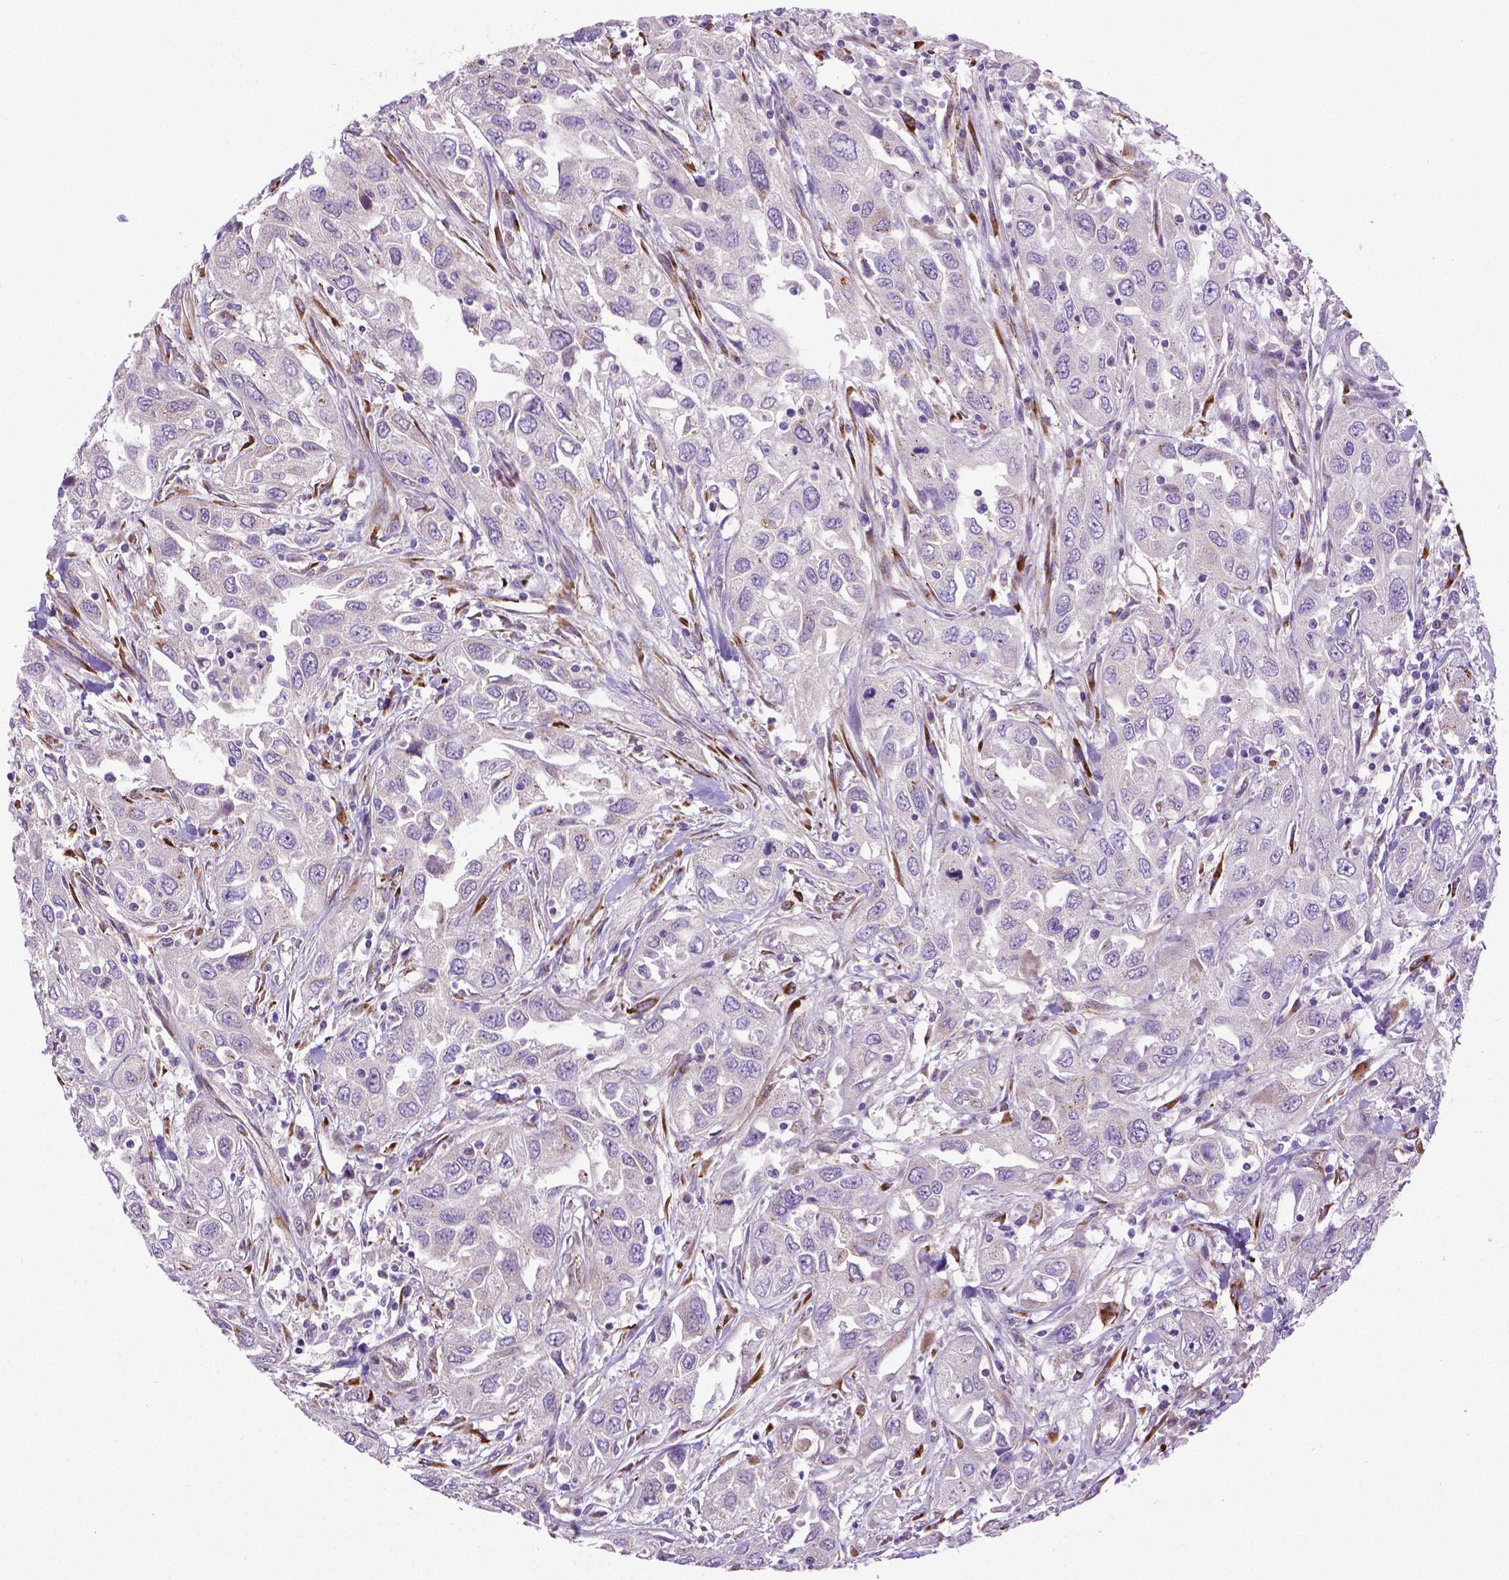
{"staining": {"intensity": "negative", "quantity": "none", "location": "none"}, "tissue": "urothelial cancer", "cell_type": "Tumor cells", "image_type": "cancer", "snomed": [{"axis": "morphology", "description": "Urothelial carcinoma, High grade"}, {"axis": "topography", "description": "Urinary bladder"}], "caption": "An immunohistochemistry (IHC) histopathology image of urothelial cancer is shown. There is no staining in tumor cells of urothelial cancer.", "gene": "CCER2", "patient": {"sex": "male", "age": 76}}